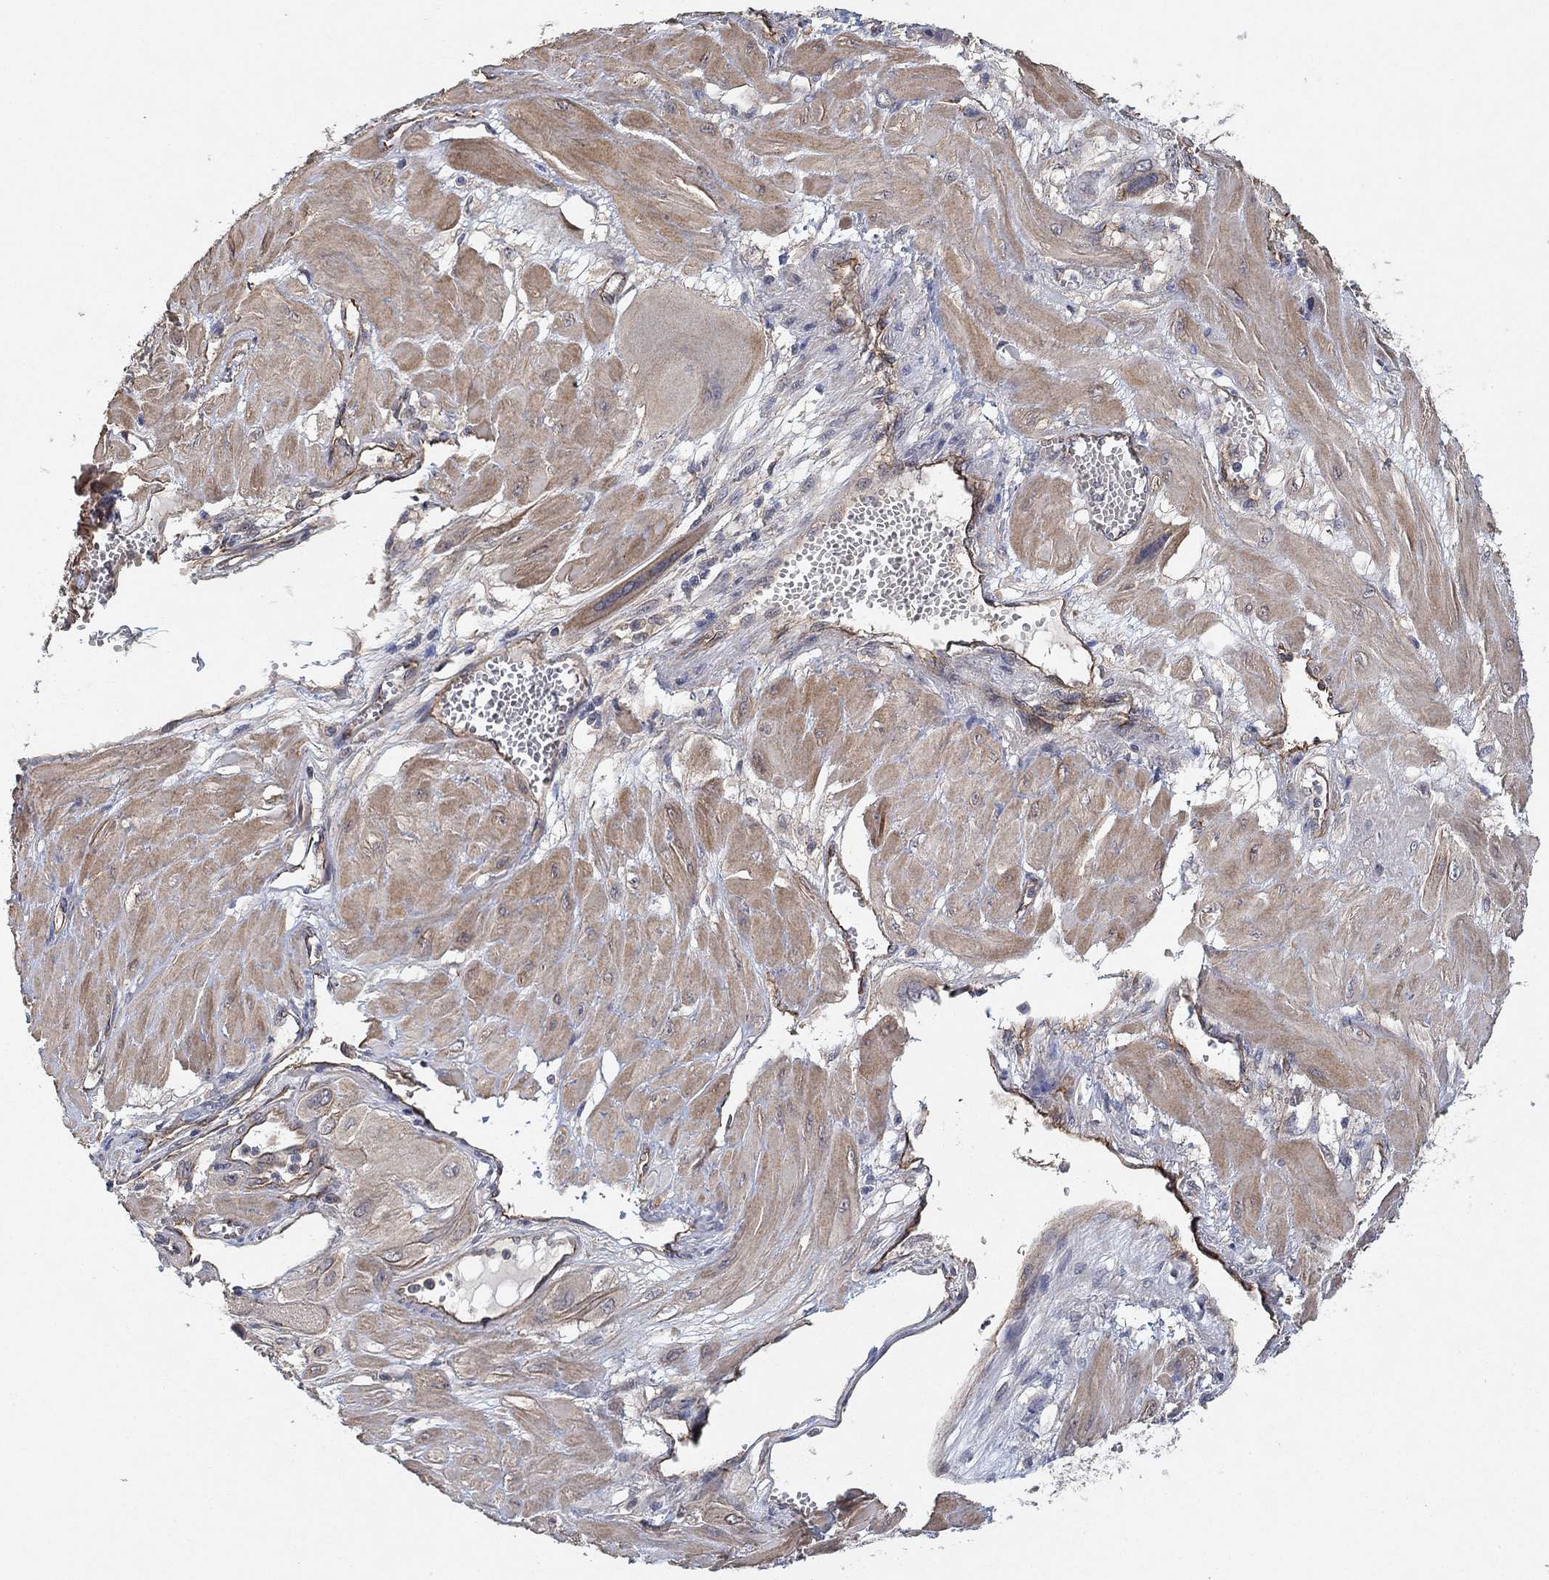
{"staining": {"intensity": "weak", "quantity": "<25%", "location": "cytoplasmic/membranous"}, "tissue": "cervical cancer", "cell_type": "Tumor cells", "image_type": "cancer", "snomed": [{"axis": "morphology", "description": "Squamous cell carcinoma, NOS"}, {"axis": "topography", "description": "Cervix"}], "caption": "The photomicrograph shows no significant staining in tumor cells of cervical cancer (squamous cell carcinoma).", "gene": "MCUR1", "patient": {"sex": "female", "age": 34}}